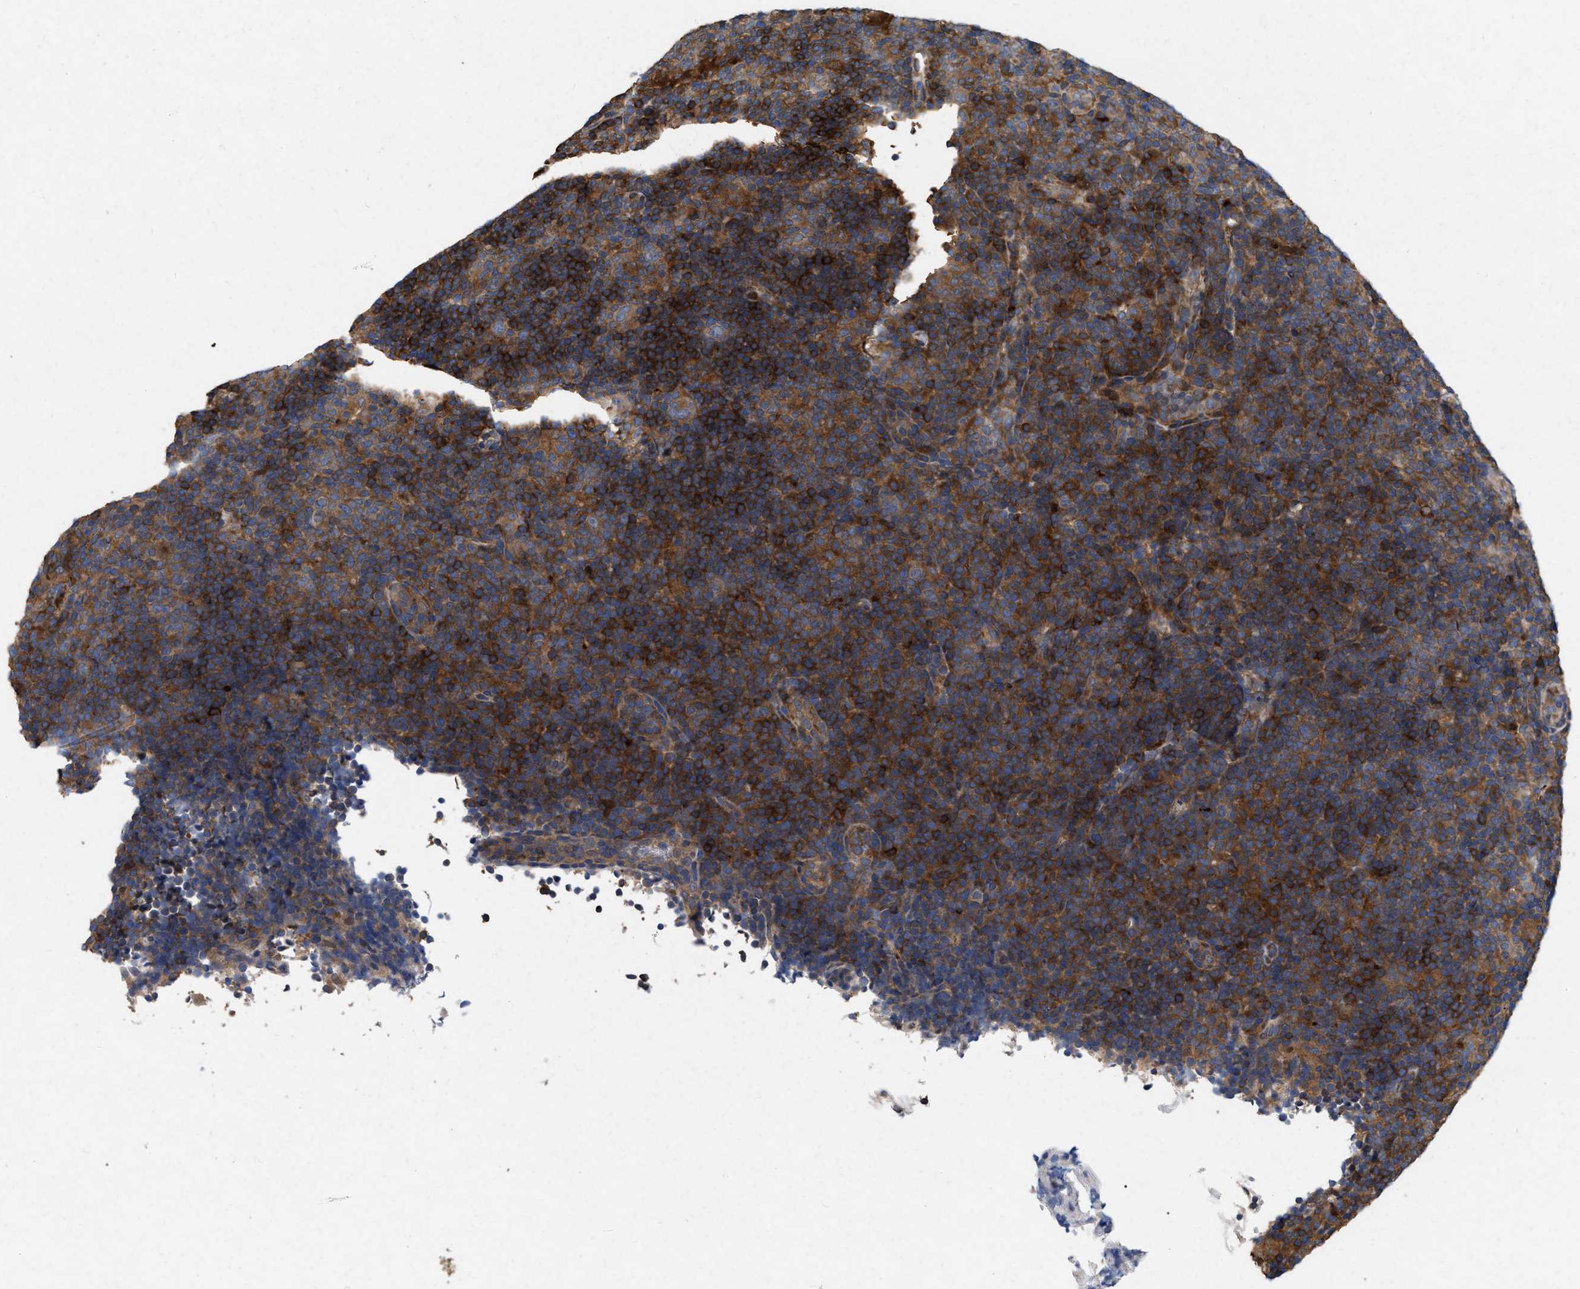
{"staining": {"intensity": "moderate", "quantity": ">75%", "location": "cytoplasmic/membranous"}, "tissue": "lymphoma", "cell_type": "Tumor cells", "image_type": "cancer", "snomed": [{"axis": "morphology", "description": "Hodgkin's disease, NOS"}, {"axis": "topography", "description": "Lymph node"}], "caption": "Tumor cells exhibit moderate cytoplasmic/membranous staining in approximately >75% of cells in lymphoma.", "gene": "CDKN2C", "patient": {"sex": "female", "age": 57}}